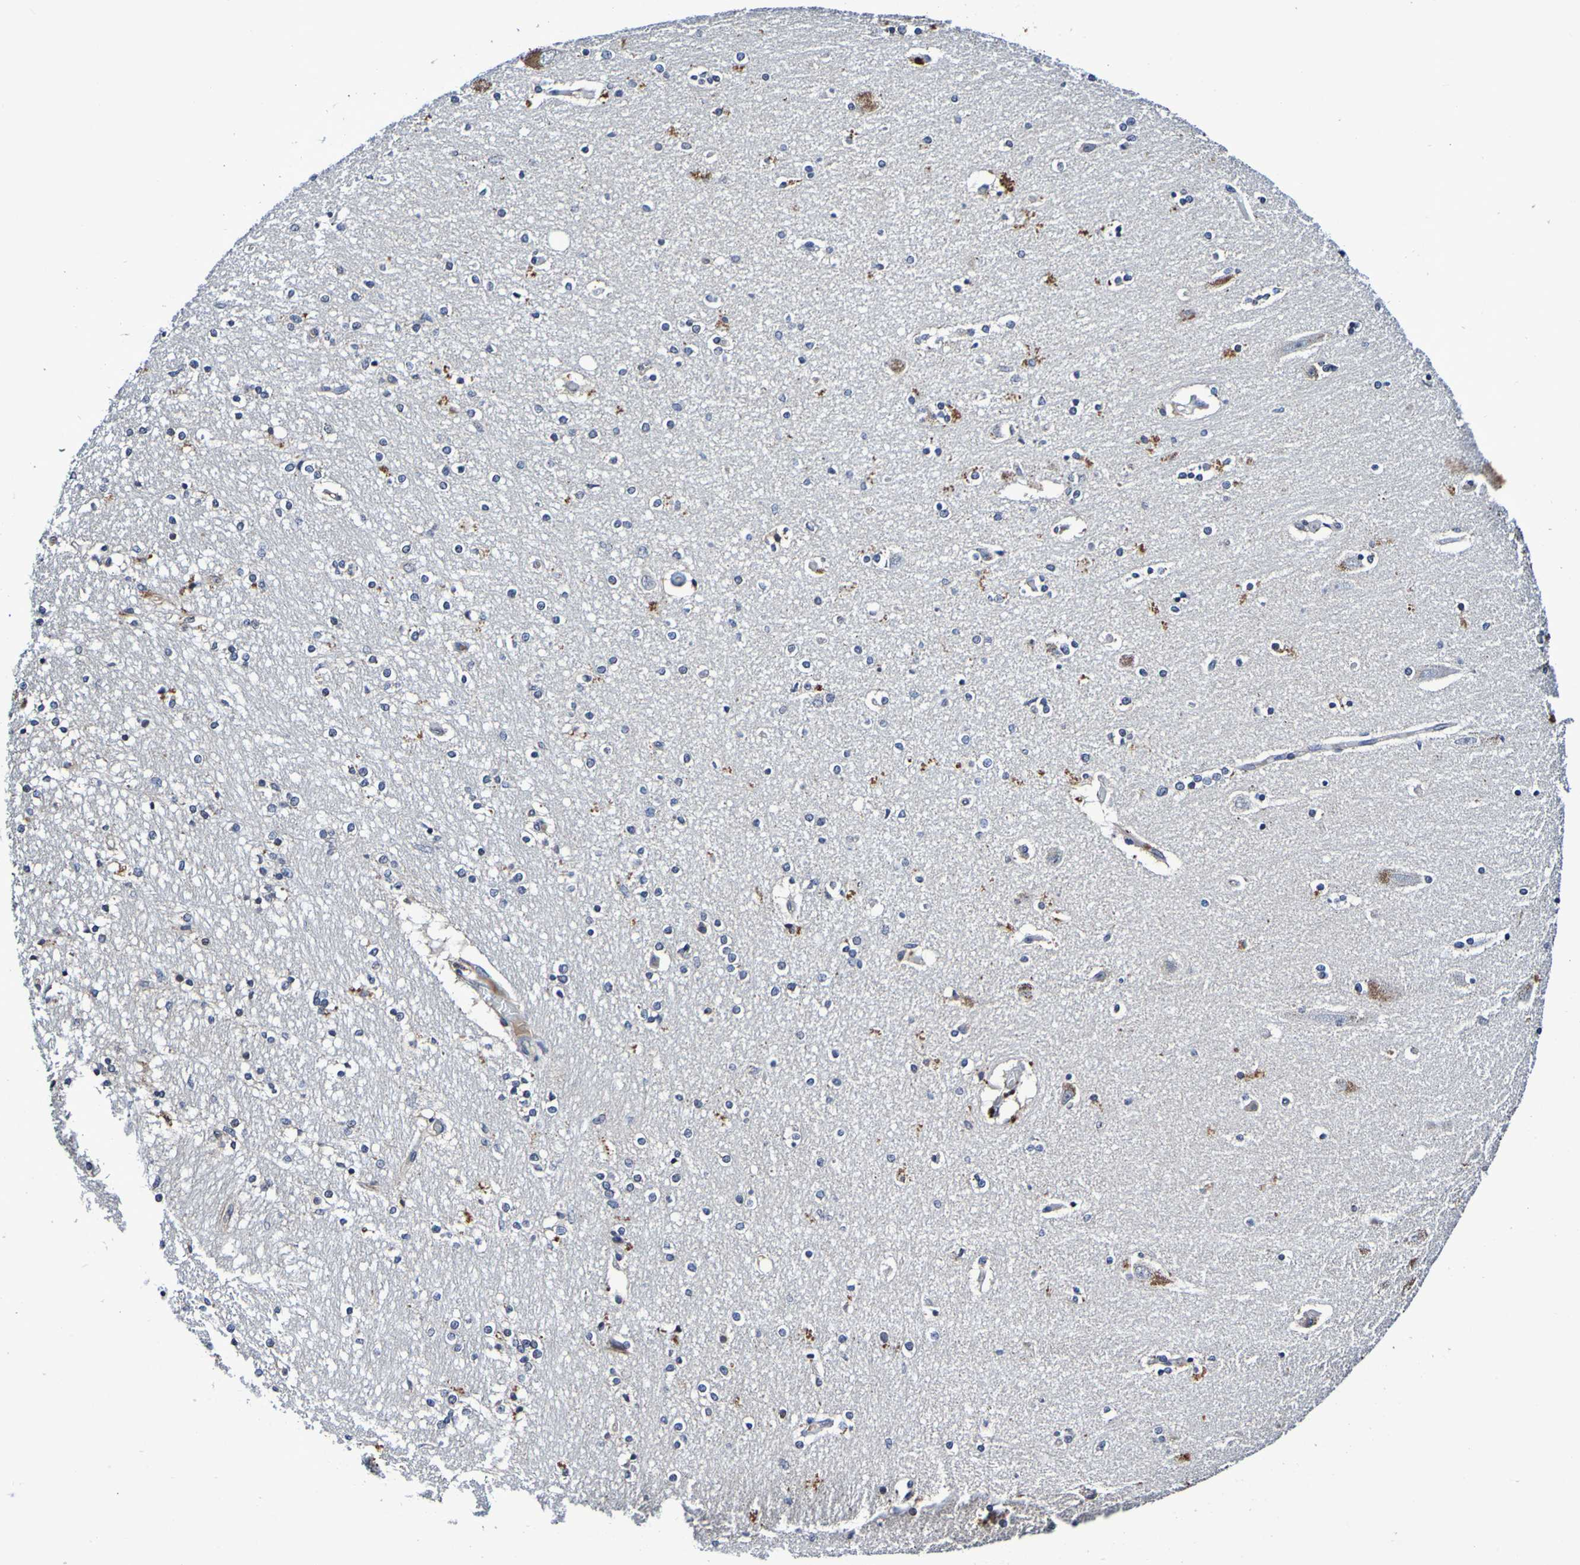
{"staining": {"intensity": "negative", "quantity": "none", "location": "none"}, "tissue": "hippocampus", "cell_type": "Glial cells", "image_type": "normal", "snomed": [{"axis": "morphology", "description": "Normal tissue, NOS"}, {"axis": "topography", "description": "Hippocampus"}], "caption": "High magnification brightfield microscopy of normal hippocampus stained with DAB (3,3'-diaminobenzidine) (brown) and counterstained with hematoxylin (blue): glial cells show no significant positivity. Brightfield microscopy of immunohistochemistry (IHC) stained with DAB (brown) and hematoxylin (blue), captured at high magnification.", "gene": "PTP4A2", "patient": {"sex": "female", "age": 54}}